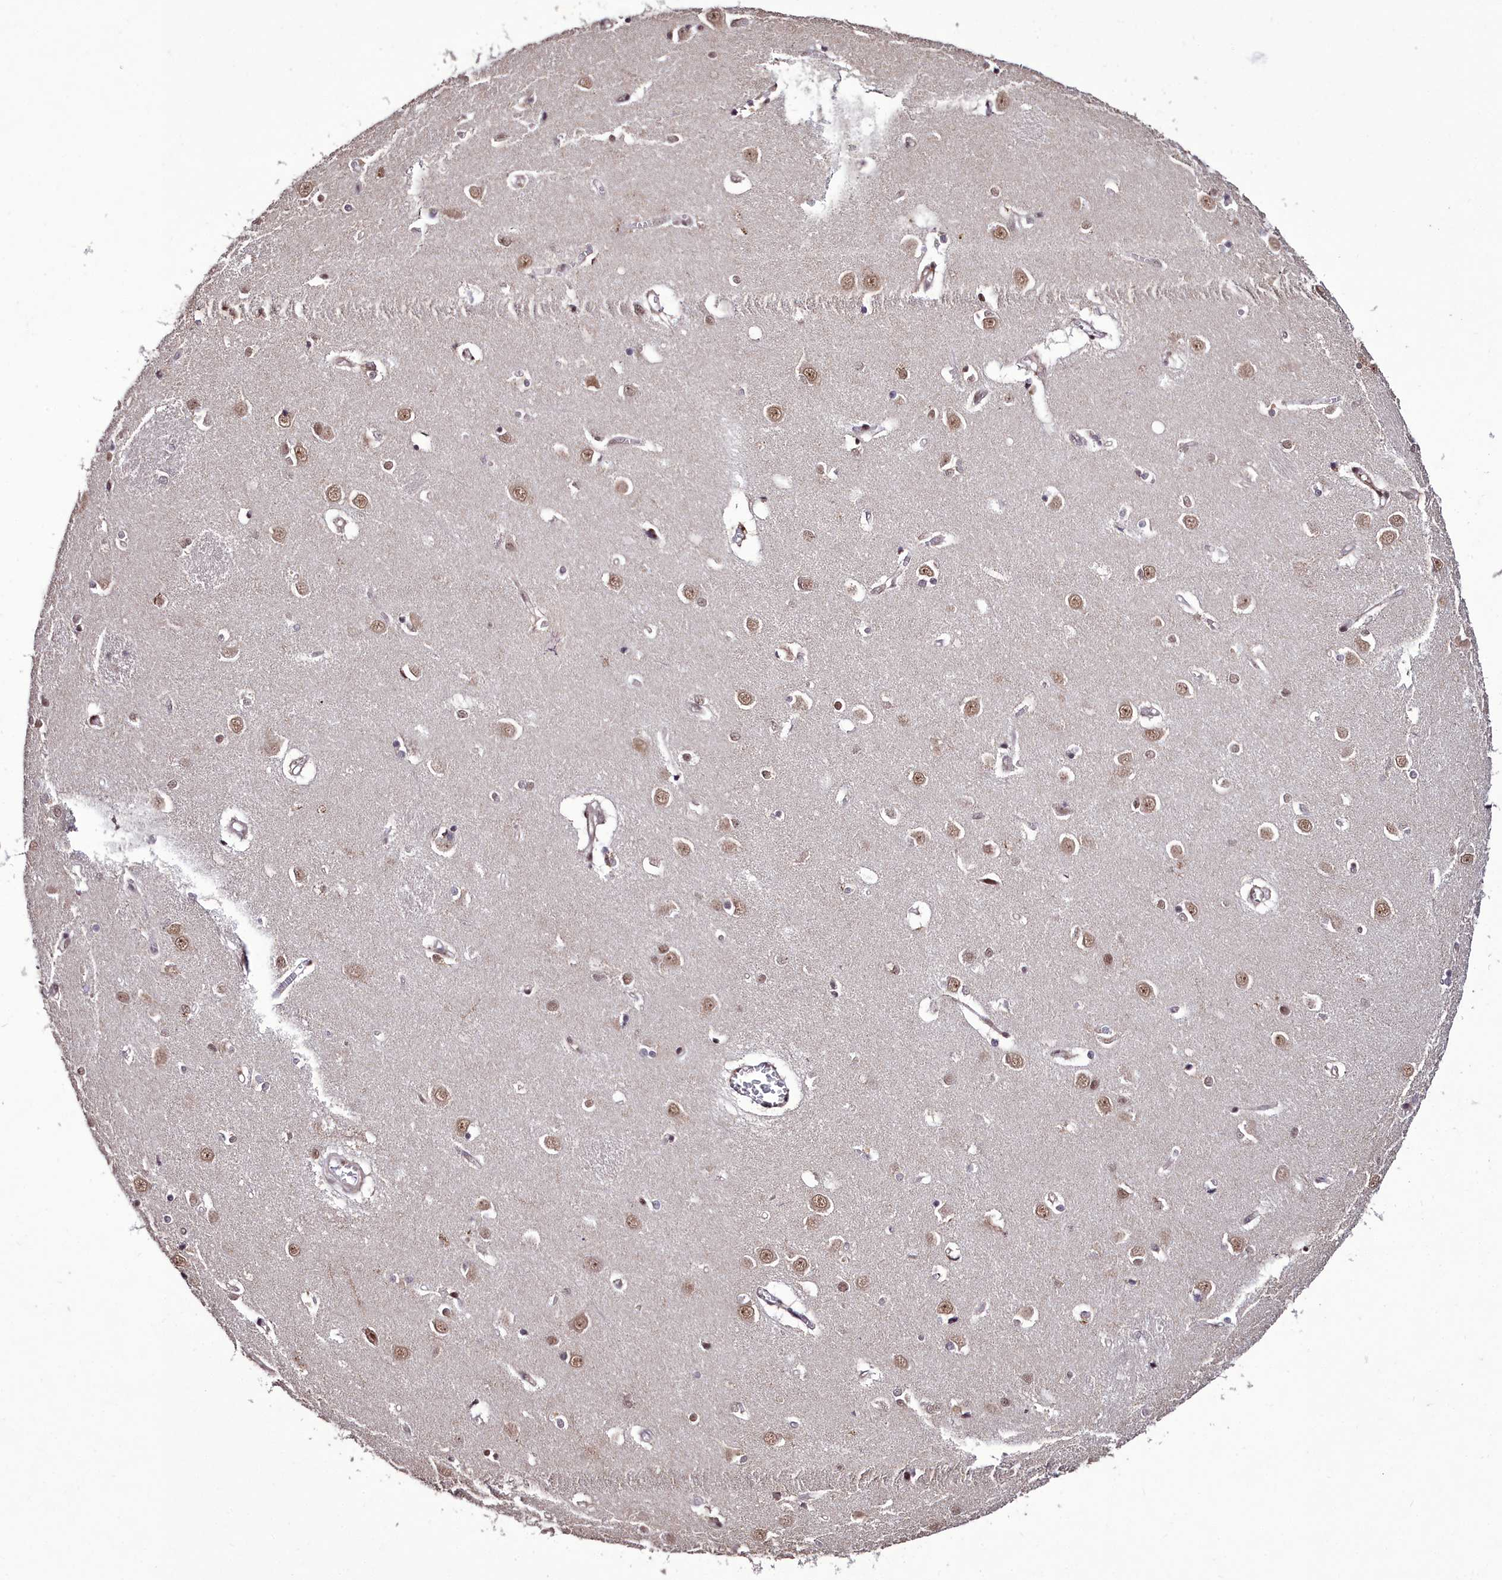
{"staining": {"intensity": "weak", "quantity": "25%-75%", "location": "nuclear"}, "tissue": "caudate", "cell_type": "Glial cells", "image_type": "normal", "snomed": [{"axis": "morphology", "description": "Normal tissue, NOS"}, {"axis": "topography", "description": "Lateral ventricle wall"}], "caption": "Brown immunohistochemical staining in normal caudate shows weak nuclear staining in approximately 25%-75% of glial cells.", "gene": "CXXC1", "patient": {"sex": "male", "age": 37}}